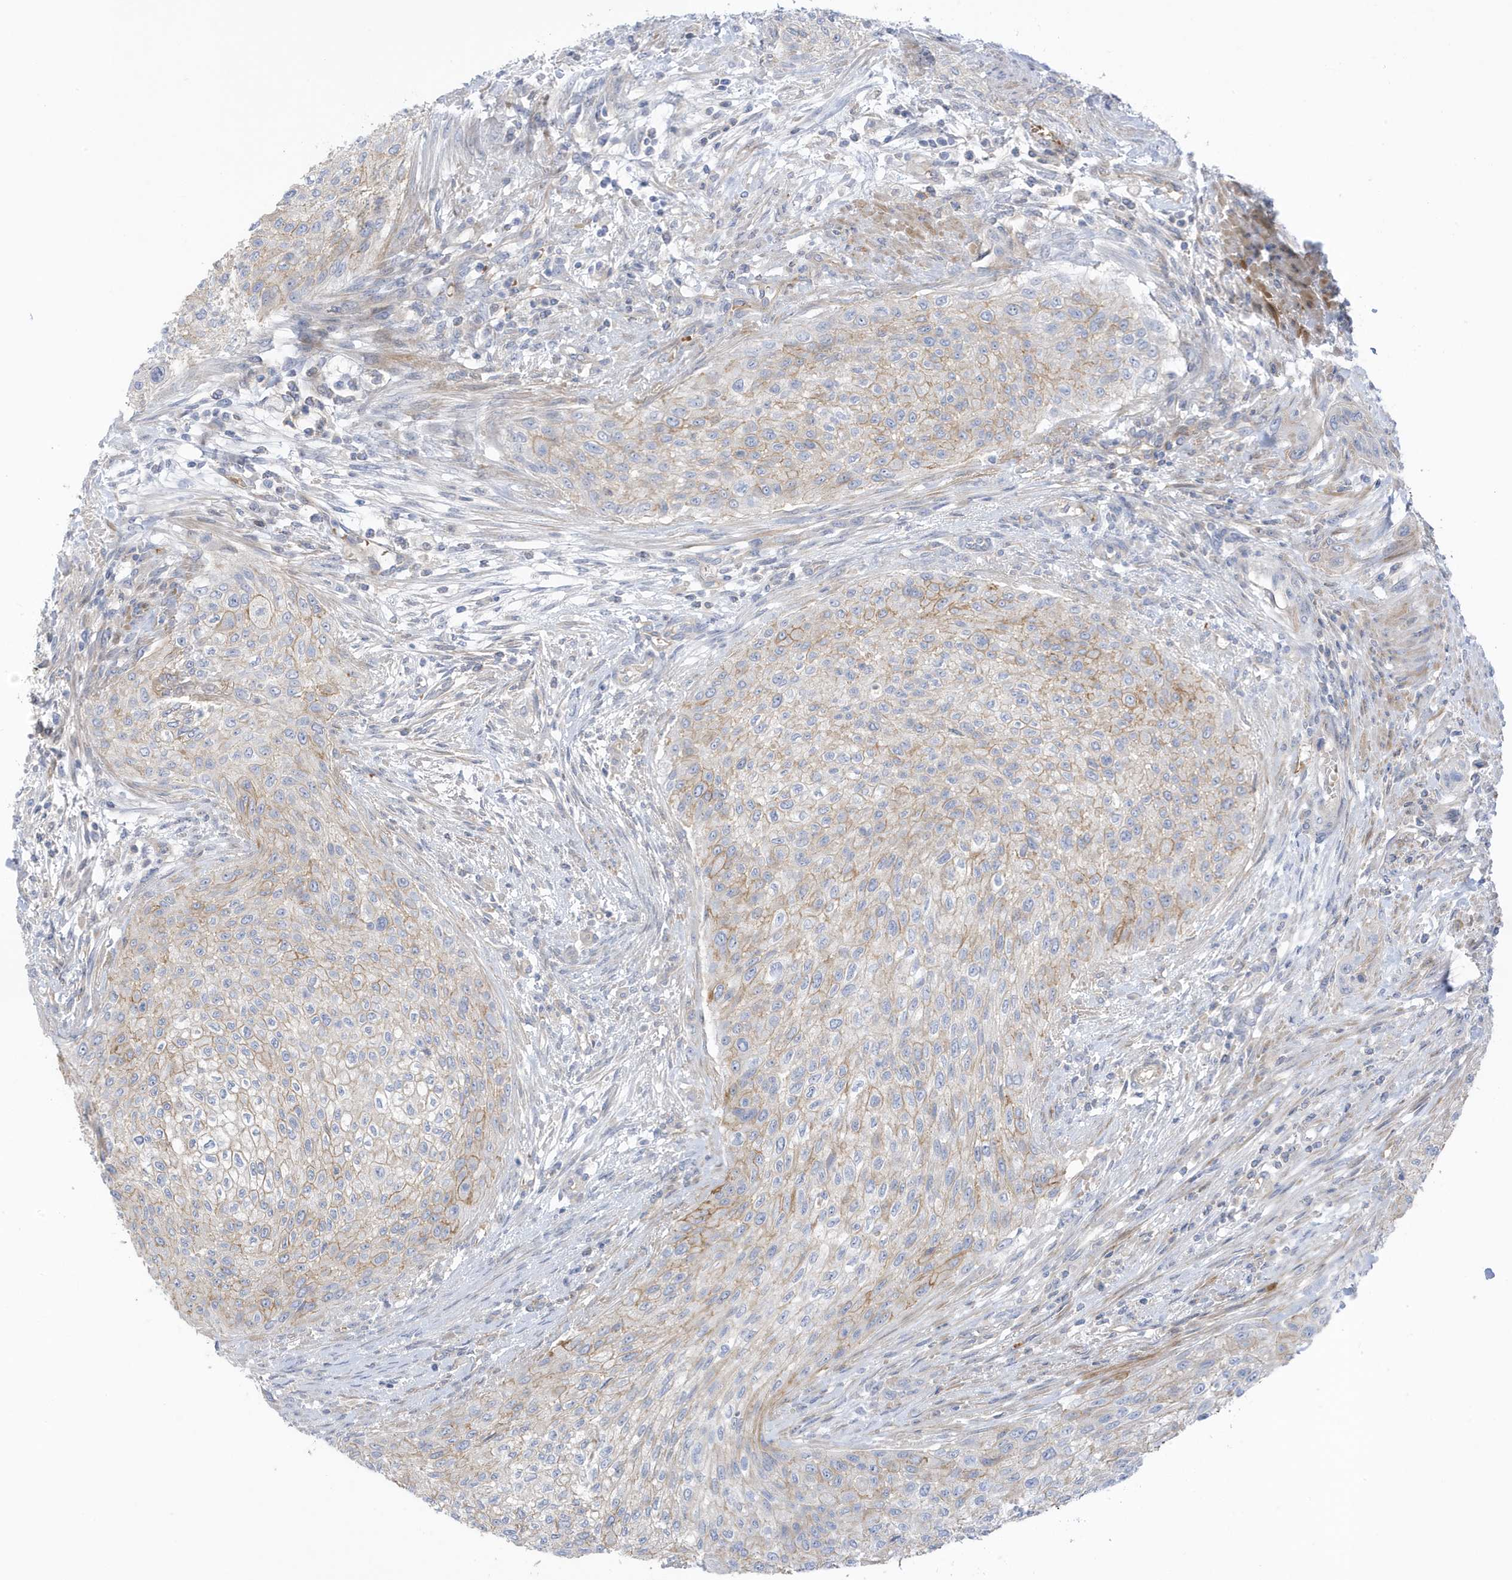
{"staining": {"intensity": "weak", "quantity": "25%-75%", "location": "cytoplasmic/membranous"}, "tissue": "urothelial cancer", "cell_type": "Tumor cells", "image_type": "cancer", "snomed": [{"axis": "morphology", "description": "Urothelial carcinoma, High grade"}, {"axis": "topography", "description": "Urinary bladder"}], "caption": "Human urothelial cancer stained with a protein marker shows weak staining in tumor cells.", "gene": "ATP13A5", "patient": {"sex": "male", "age": 35}}